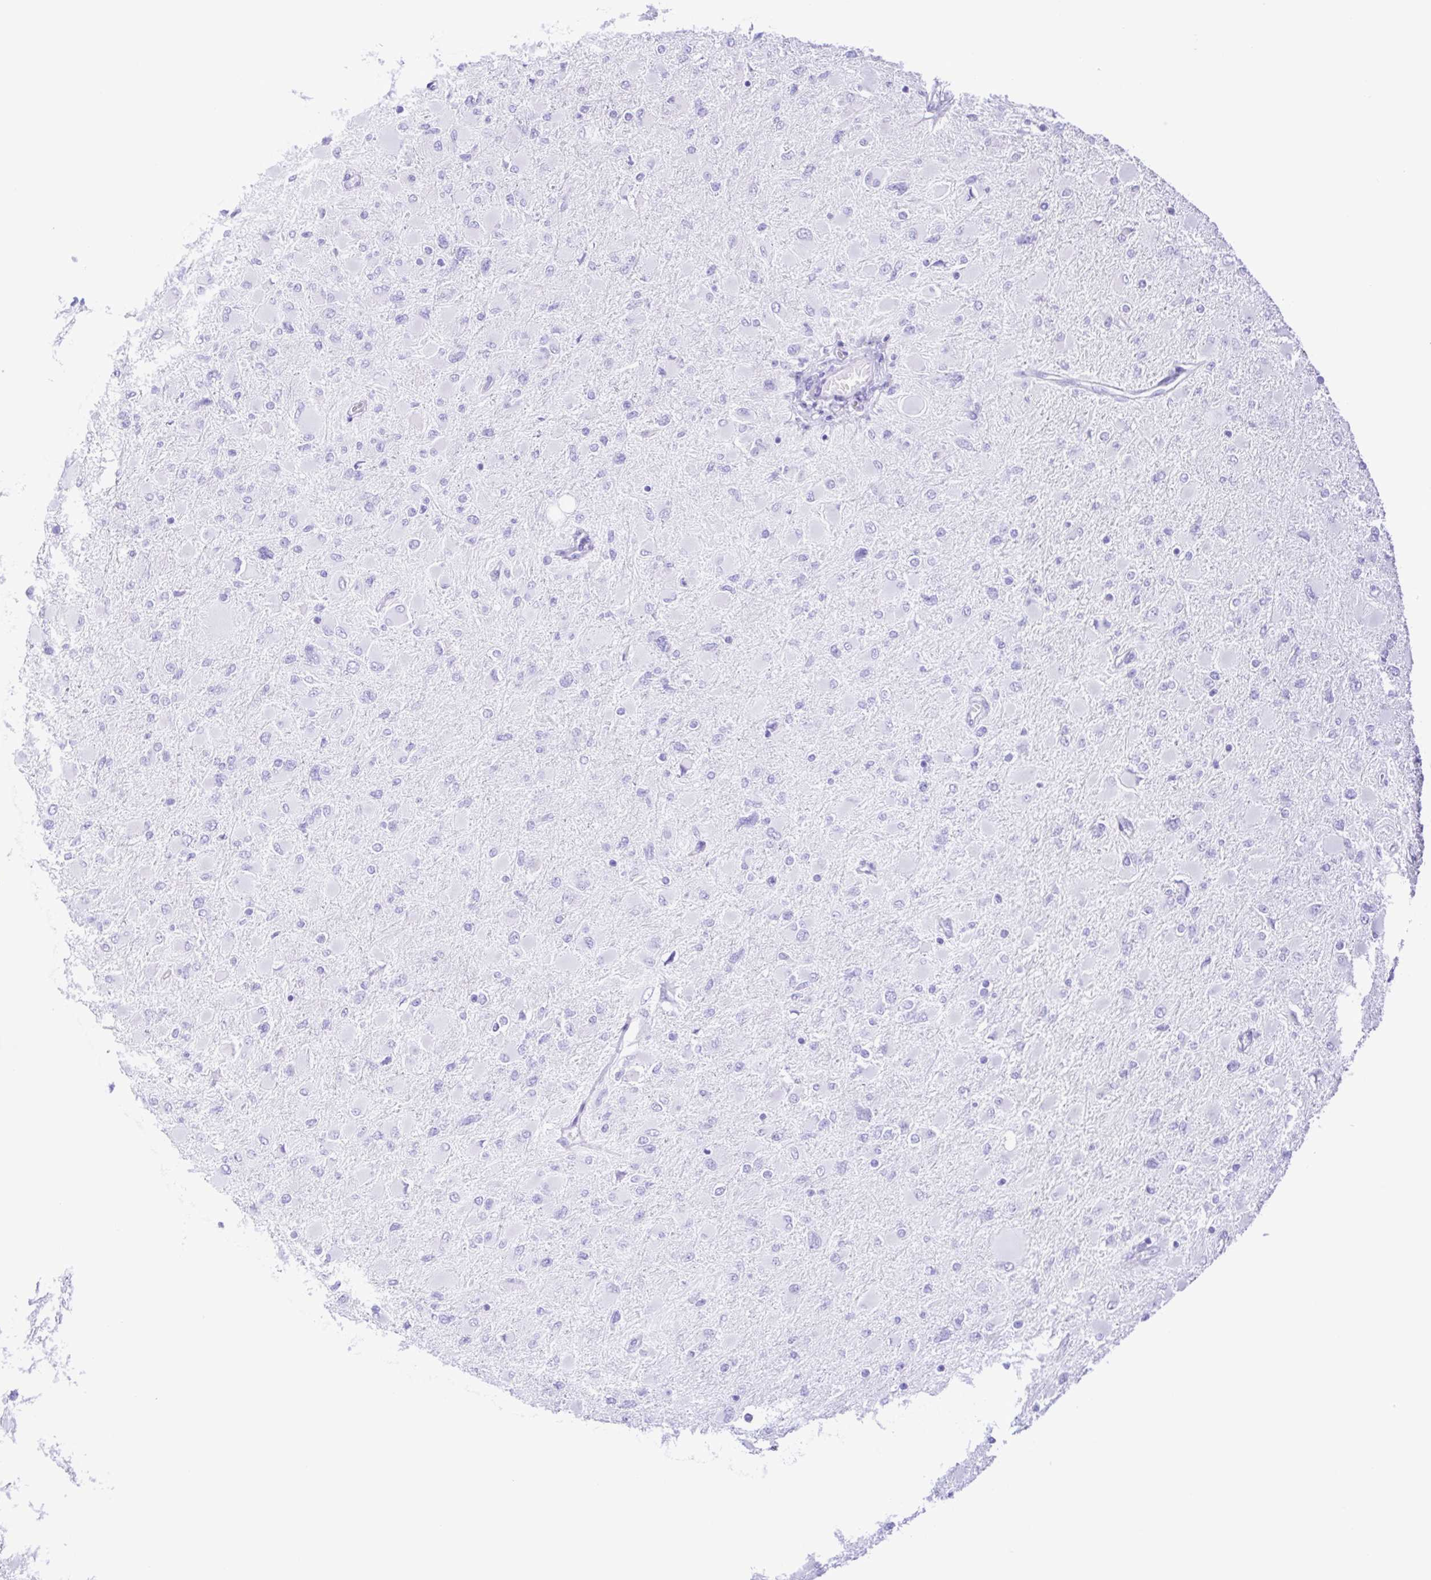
{"staining": {"intensity": "negative", "quantity": "none", "location": "none"}, "tissue": "glioma", "cell_type": "Tumor cells", "image_type": "cancer", "snomed": [{"axis": "morphology", "description": "Glioma, malignant, High grade"}, {"axis": "topography", "description": "Cerebral cortex"}], "caption": "Human malignant glioma (high-grade) stained for a protein using immunohistochemistry (IHC) displays no staining in tumor cells.", "gene": "IL1RN", "patient": {"sex": "female", "age": 36}}